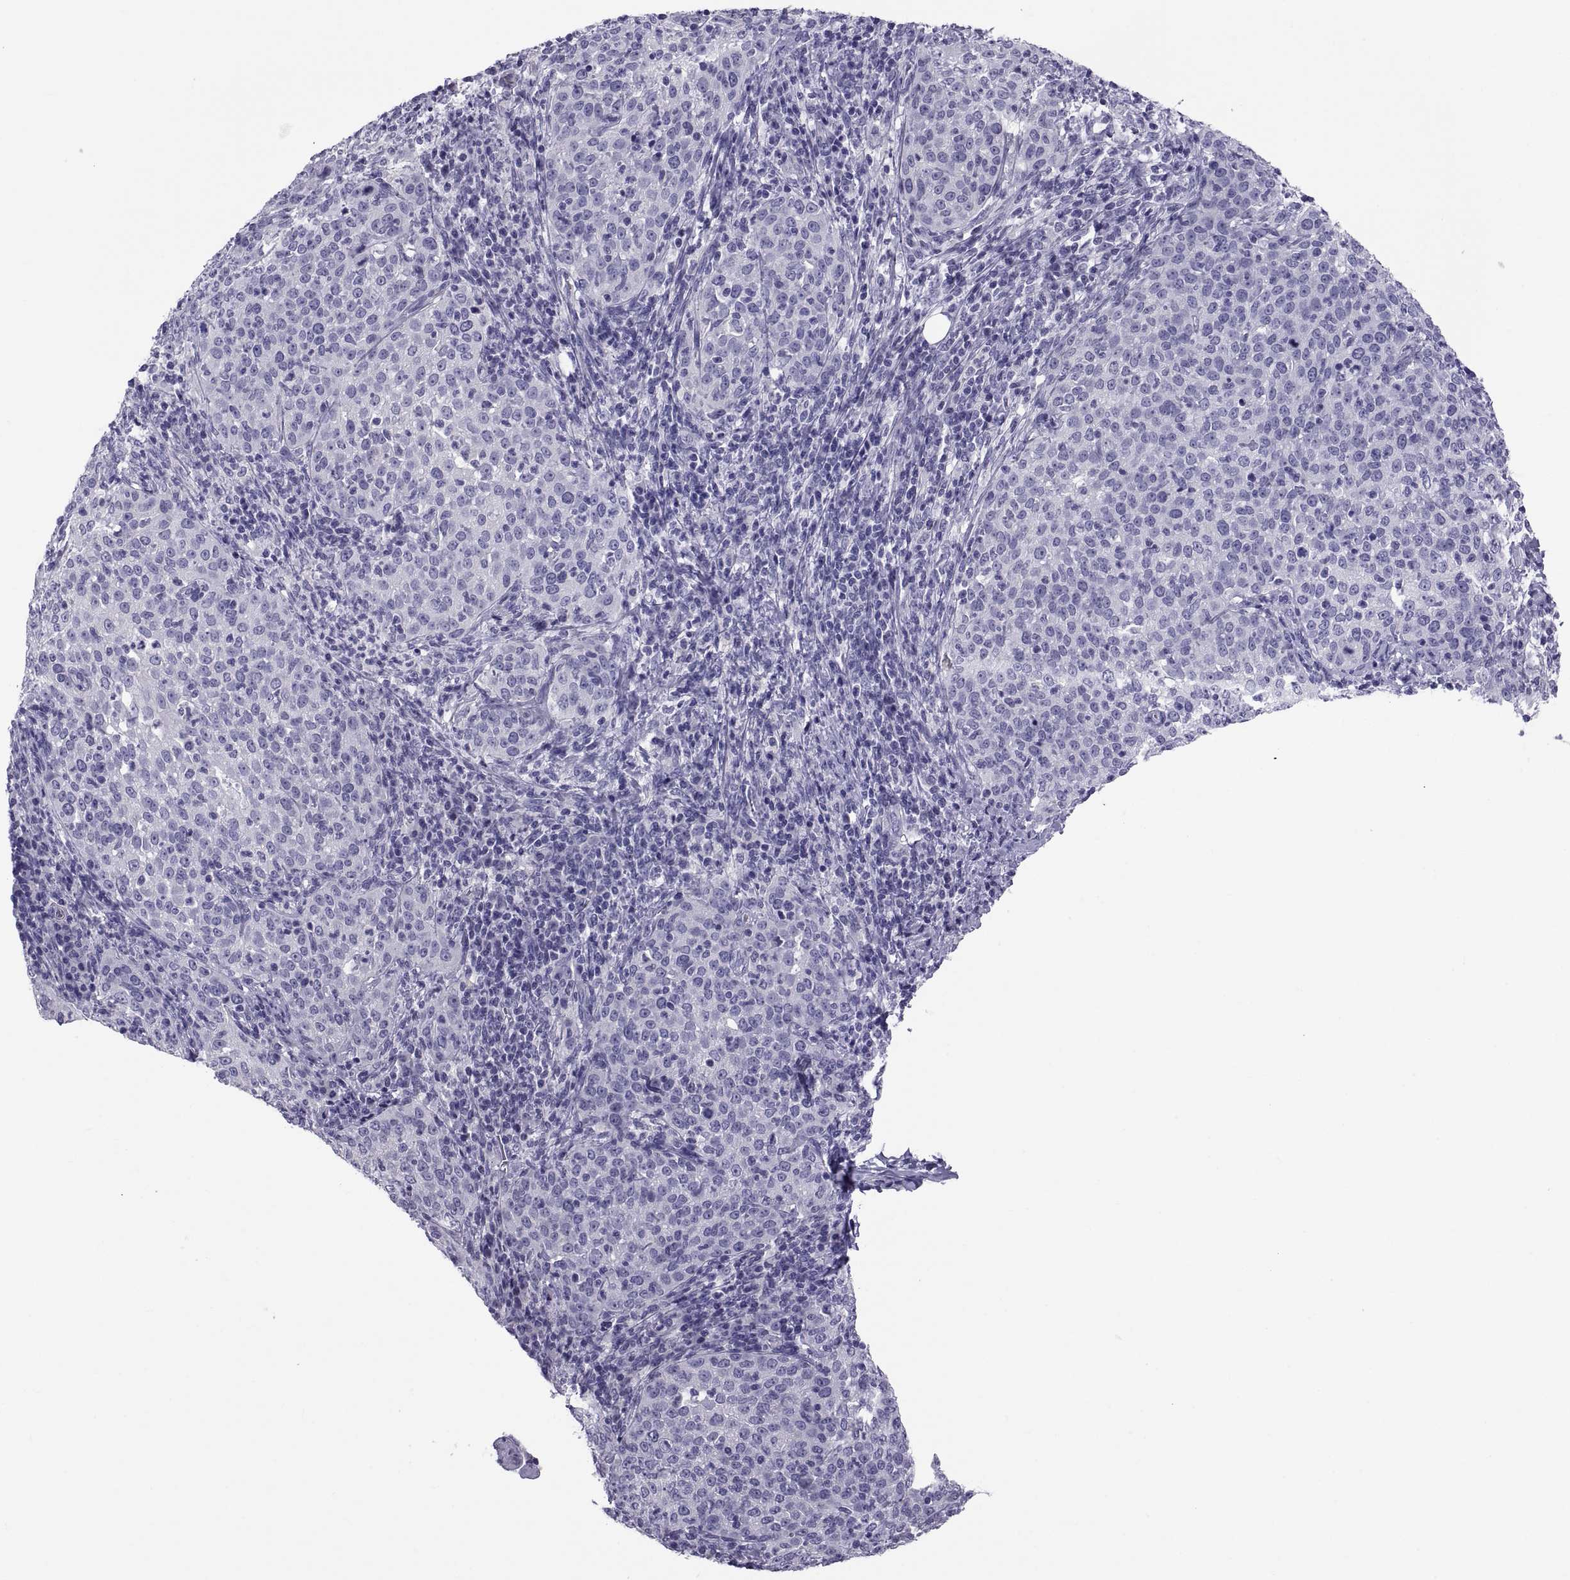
{"staining": {"intensity": "negative", "quantity": "none", "location": "none"}, "tissue": "cervical cancer", "cell_type": "Tumor cells", "image_type": "cancer", "snomed": [{"axis": "morphology", "description": "Squamous cell carcinoma, NOS"}, {"axis": "topography", "description": "Cervix"}], "caption": "Immunohistochemistry of human cervical cancer (squamous cell carcinoma) shows no positivity in tumor cells. (Stains: DAB immunohistochemistry (IHC) with hematoxylin counter stain, Microscopy: brightfield microscopy at high magnification).", "gene": "RNASE12", "patient": {"sex": "female", "age": 51}}